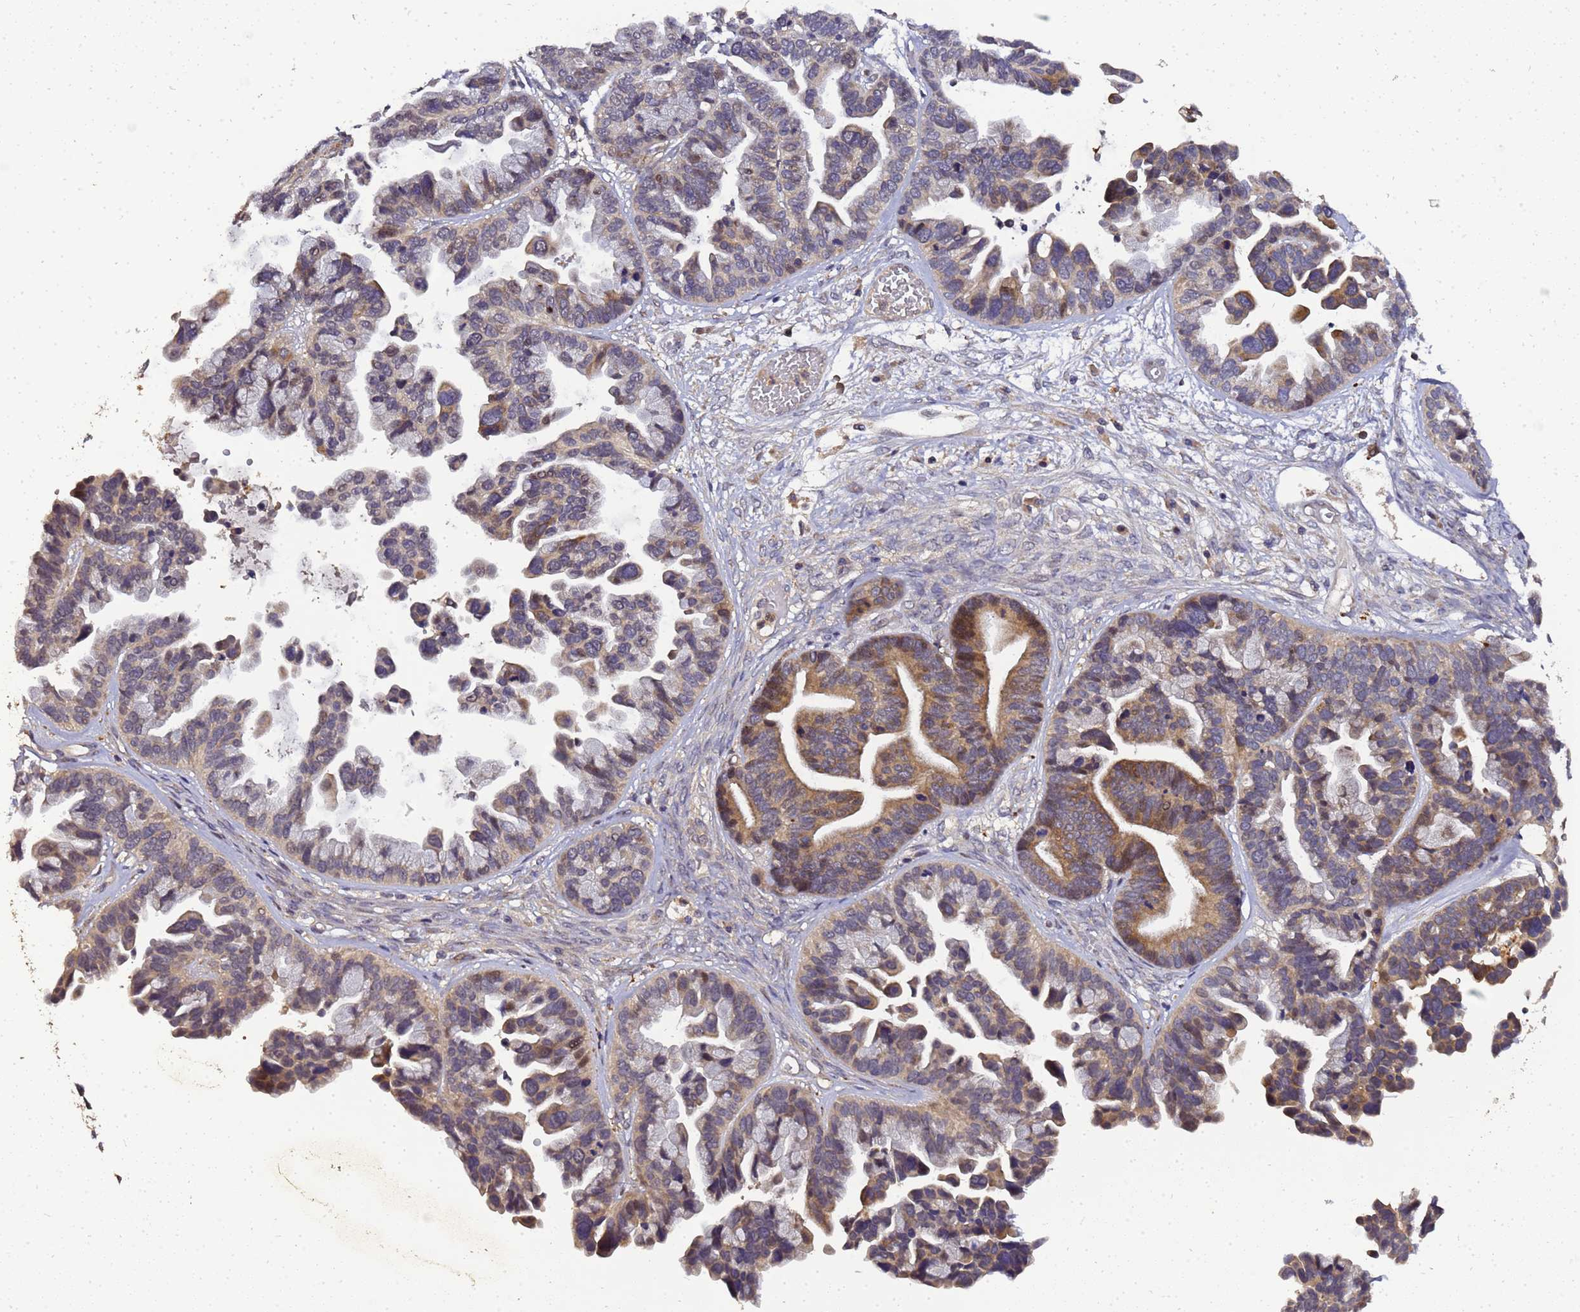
{"staining": {"intensity": "moderate", "quantity": "25%-75%", "location": "cytoplasmic/membranous"}, "tissue": "ovarian cancer", "cell_type": "Tumor cells", "image_type": "cancer", "snomed": [{"axis": "morphology", "description": "Cystadenocarcinoma, serous, NOS"}, {"axis": "topography", "description": "Ovary"}], "caption": "Immunohistochemistry micrograph of neoplastic tissue: human ovarian serous cystadenocarcinoma stained using immunohistochemistry displays medium levels of moderate protein expression localized specifically in the cytoplasmic/membranous of tumor cells, appearing as a cytoplasmic/membranous brown color.", "gene": "LGI4", "patient": {"sex": "female", "age": 56}}